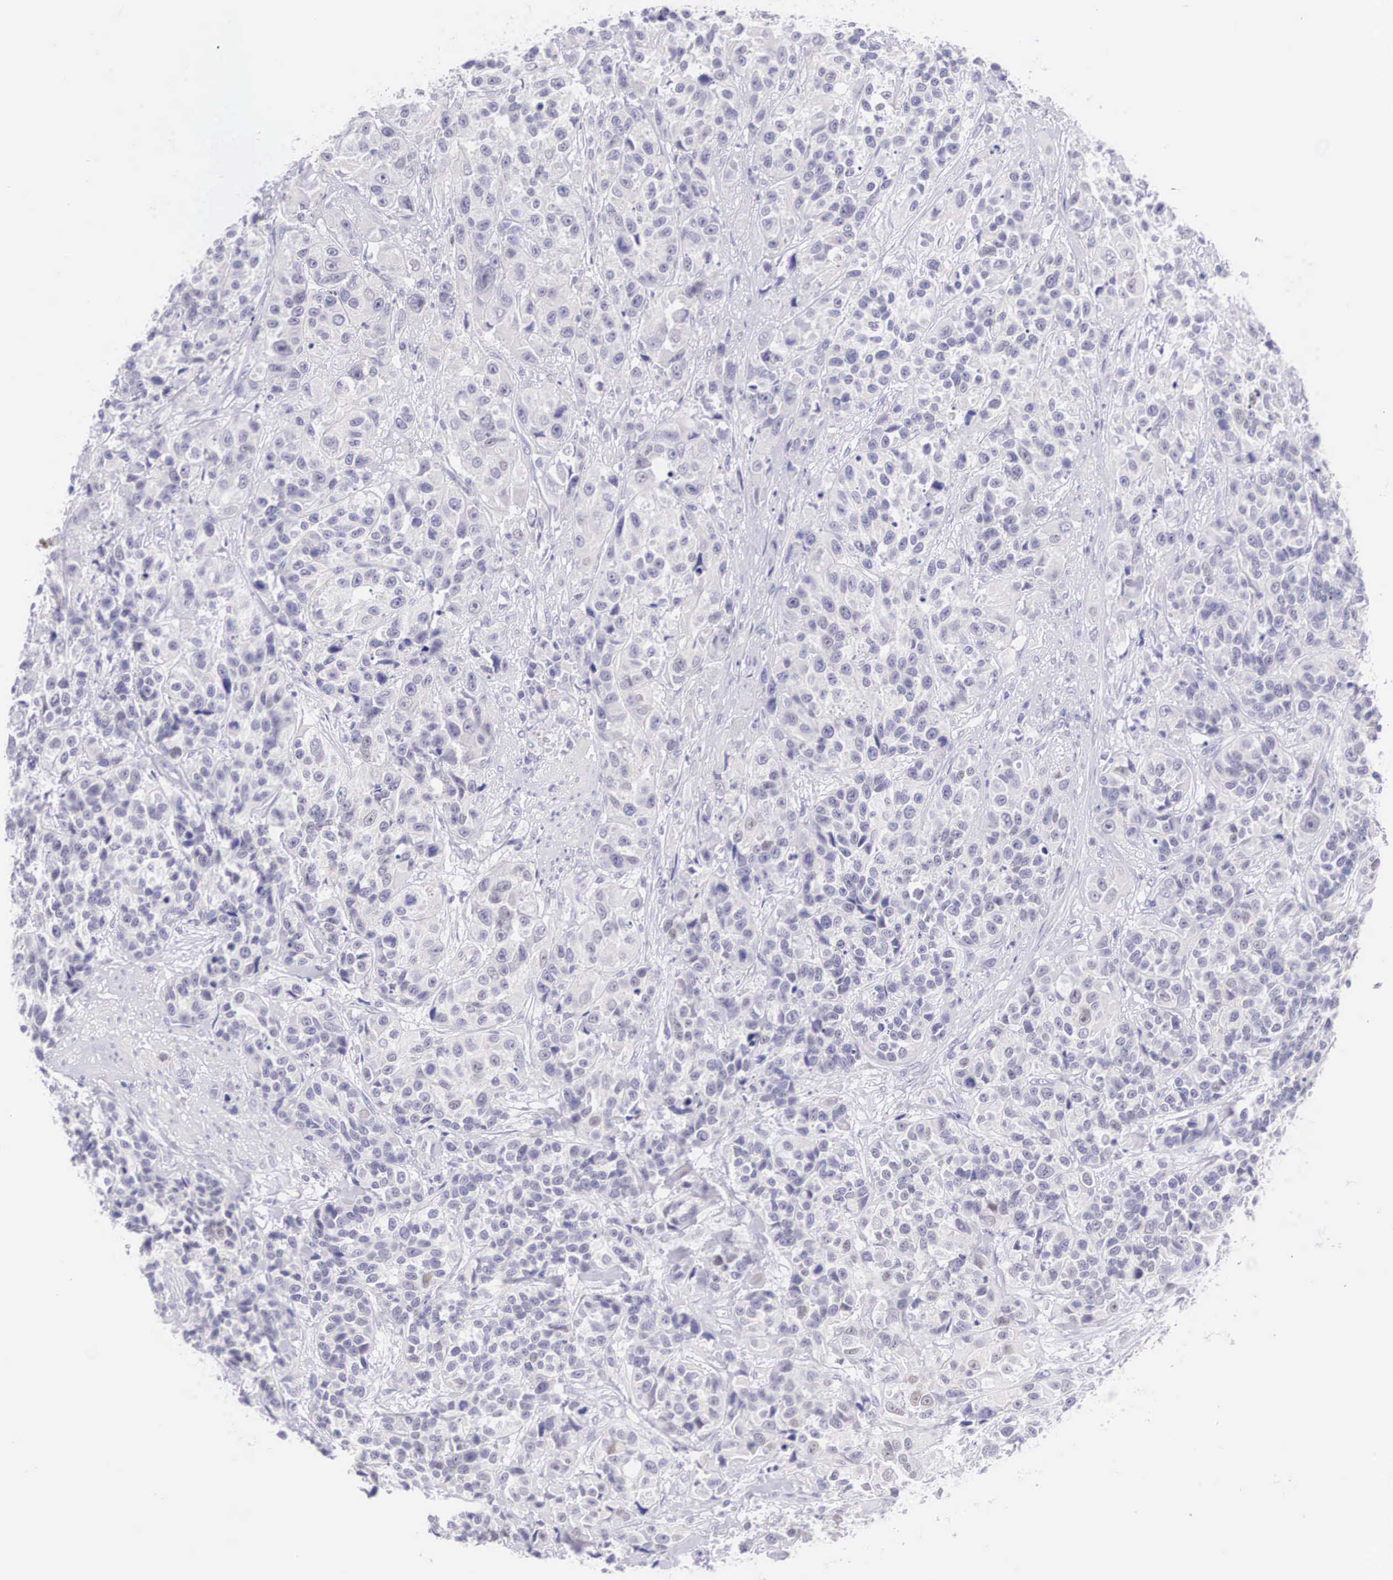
{"staining": {"intensity": "negative", "quantity": "none", "location": "none"}, "tissue": "urothelial cancer", "cell_type": "Tumor cells", "image_type": "cancer", "snomed": [{"axis": "morphology", "description": "Urothelial carcinoma, High grade"}, {"axis": "topography", "description": "Urinary bladder"}], "caption": "There is no significant positivity in tumor cells of urothelial cancer.", "gene": "BCL6", "patient": {"sex": "female", "age": 81}}